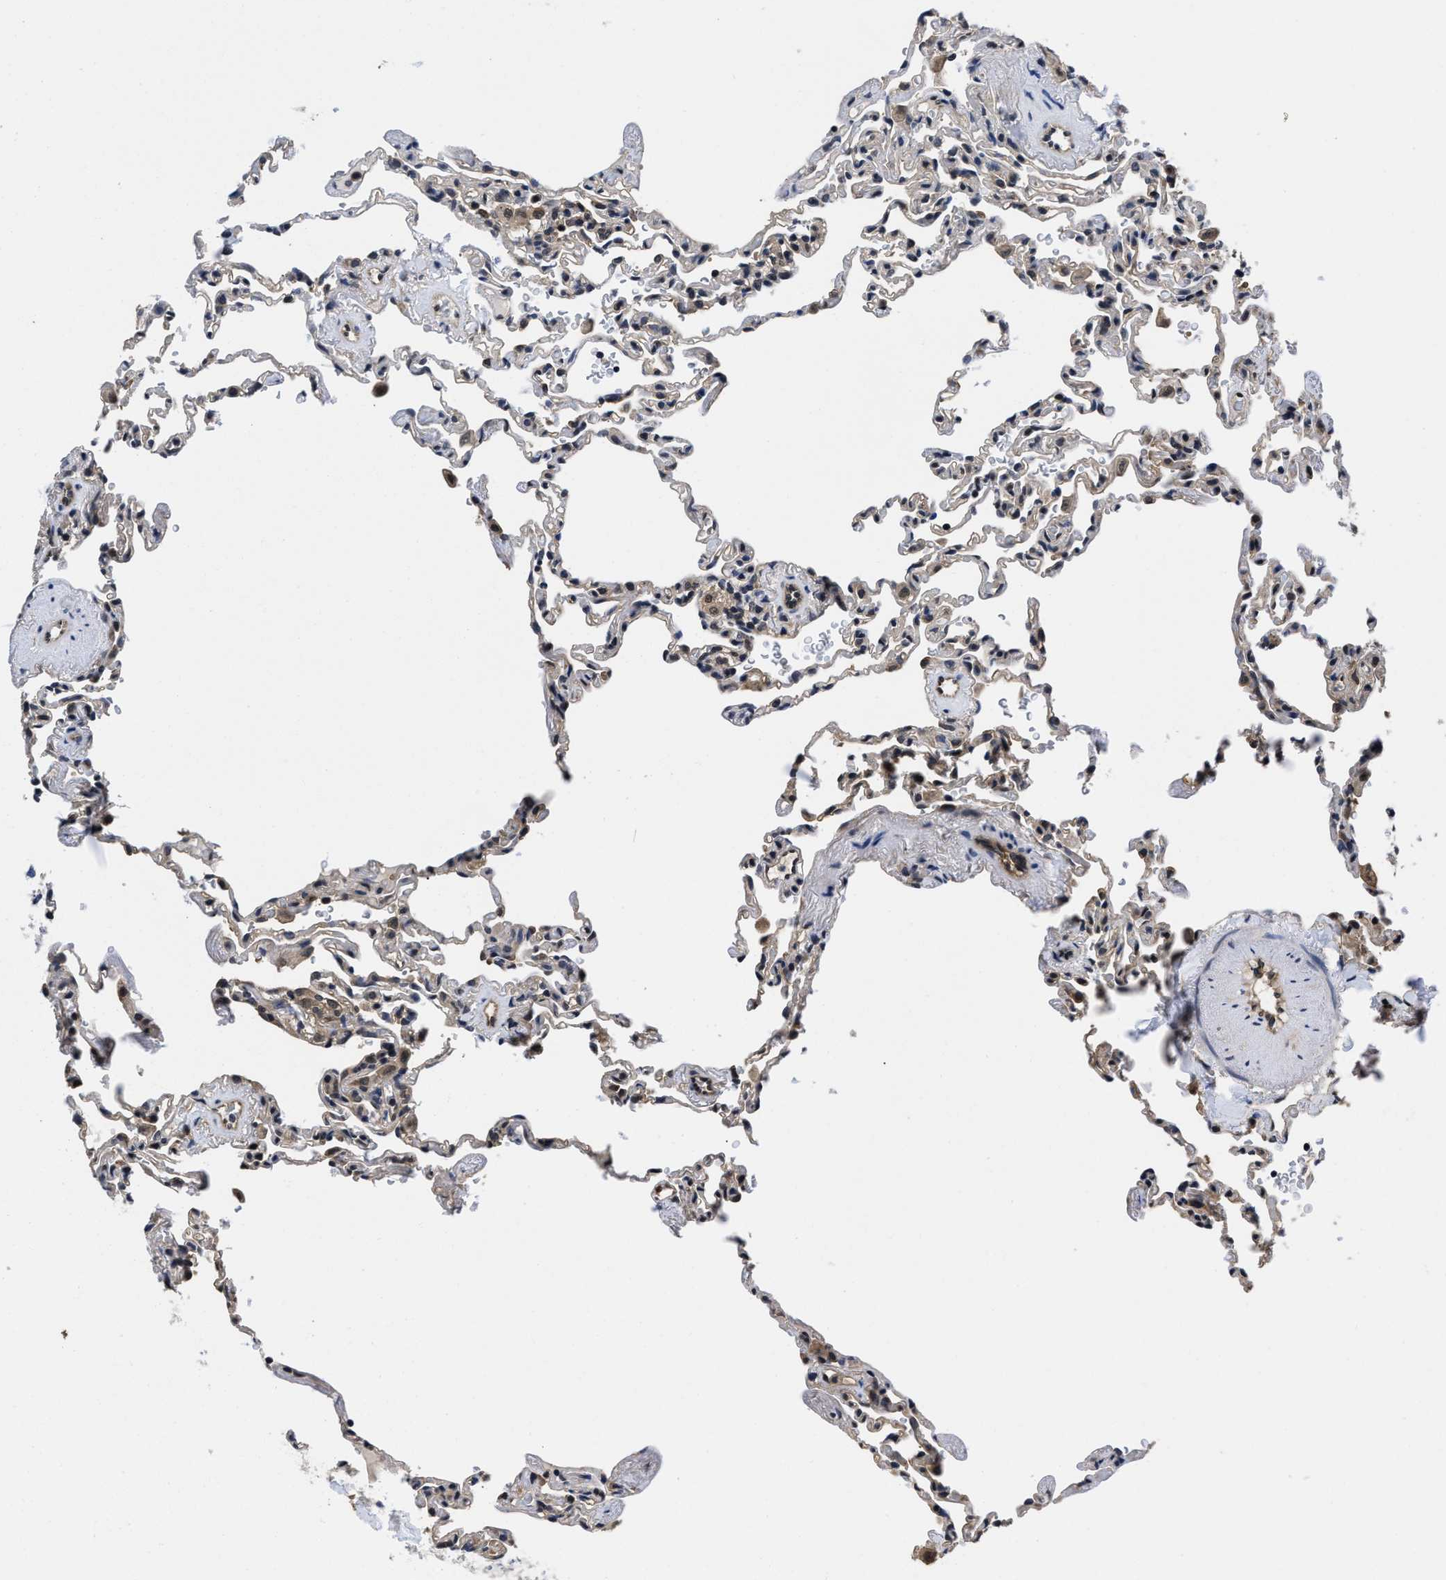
{"staining": {"intensity": "moderate", "quantity": "<25%", "location": "cytoplasmic/membranous"}, "tissue": "lung", "cell_type": "Alveolar cells", "image_type": "normal", "snomed": [{"axis": "morphology", "description": "Normal tissue, NOS"}, {"axis": "topography", "description": "Lung"}], "caption": "Unremarkable lung shows moderate cytoplasmic/membranous expression in about <25% of alveolar cells.", "gene": "MCOLN2", "patient": {"sex": "male", "age": 59}}